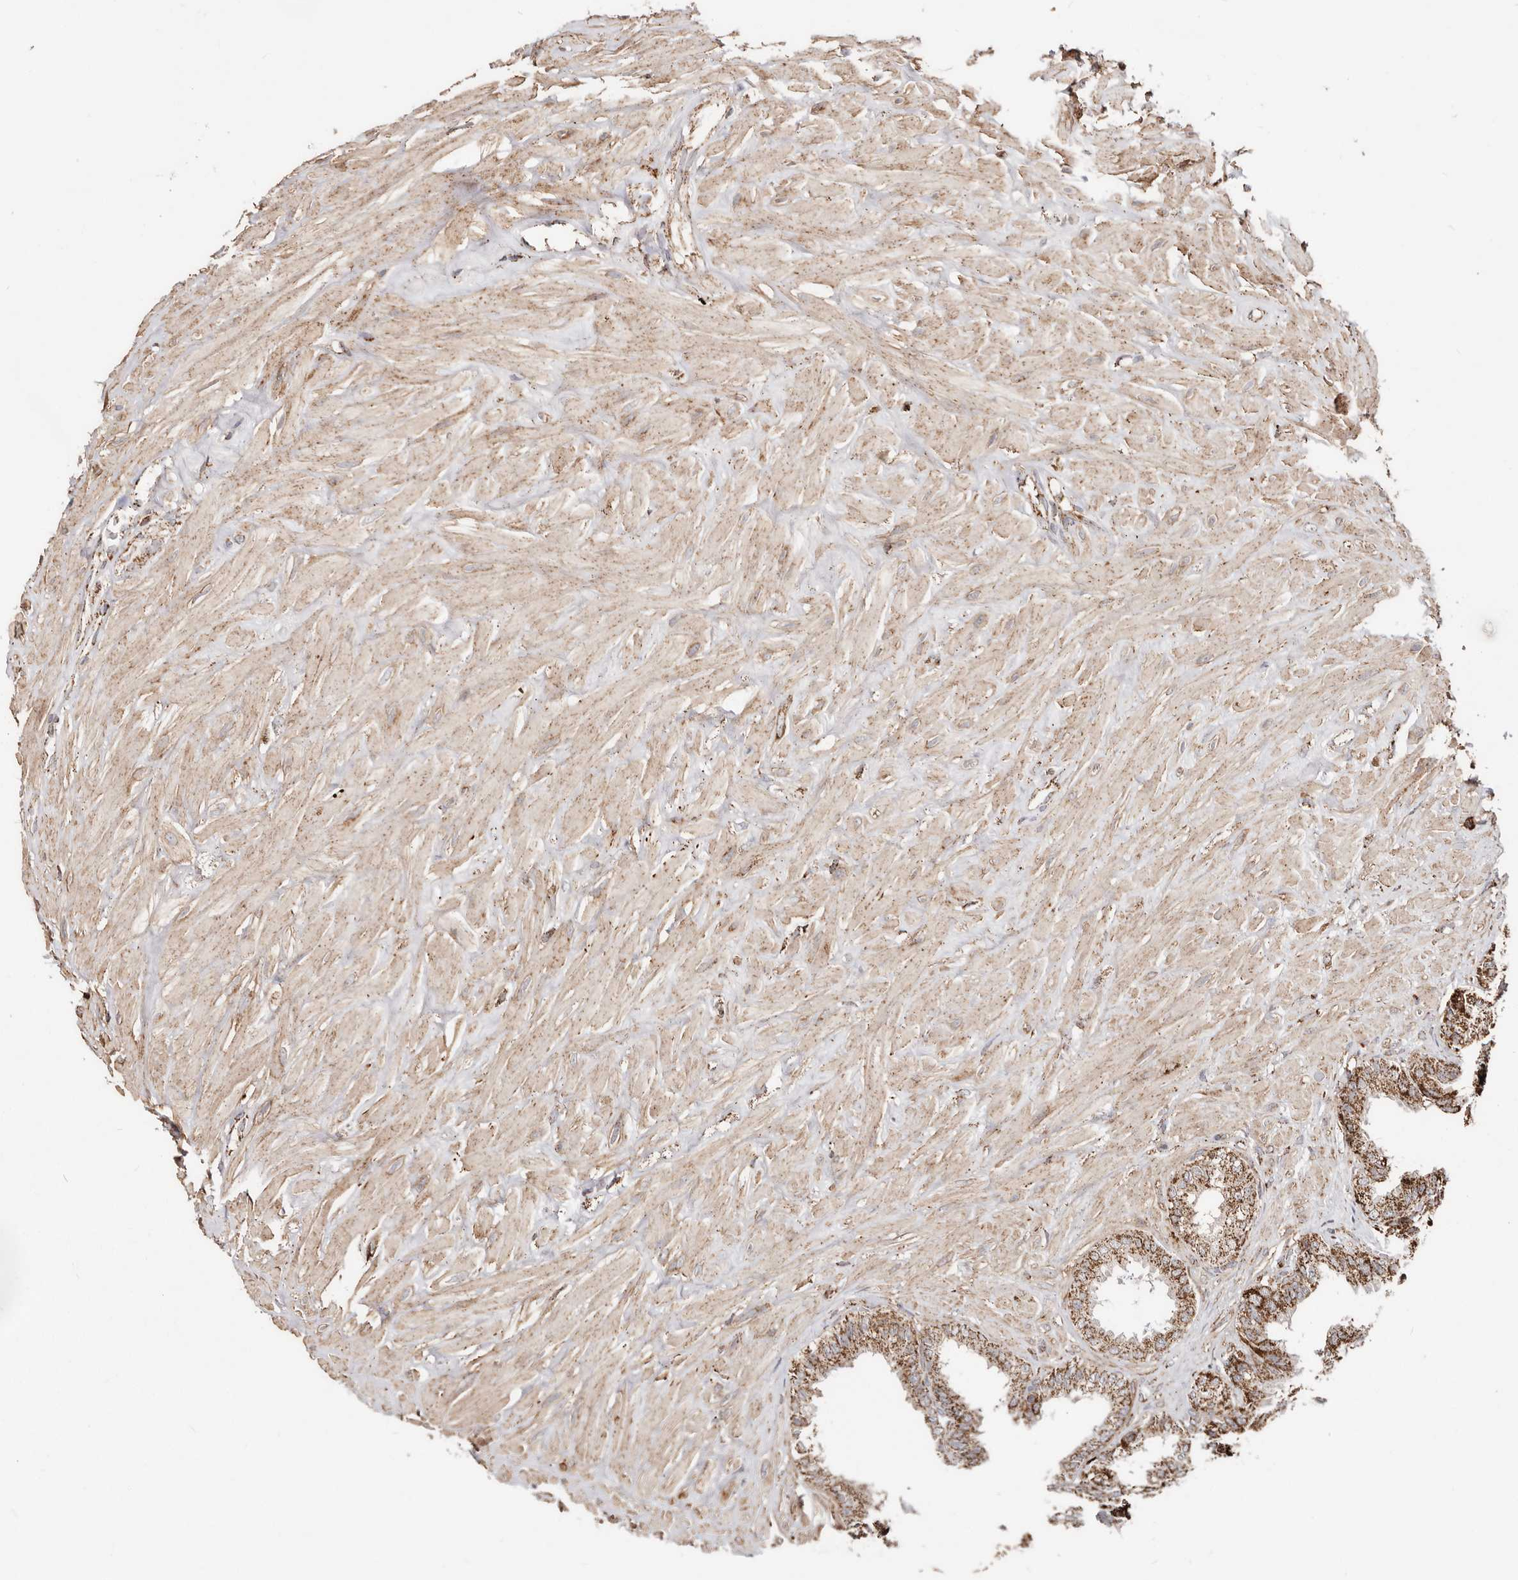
{"staining": {"intensity": "strong", "quantity": ">75%", "location": "cytoplasmic/membranous"}, "tissue": "seminal vesicle", "cell_type": "Glandular cells", "image_type": "normal", "snomed": [{"axis": "morphology", "description": "Normal tissue, NOS"}, {"axis": "topography", "description": "Seminal veicle"}], "caption": "High-power microscopy captured an IHC micrograph of unremarkable seminal vesicle, revealing strong cytoplasmic/membranous expression in approximately >75% of glandular cells.", "gene": "PRKACB", "patient": {"sex": "male", "age": 64}}